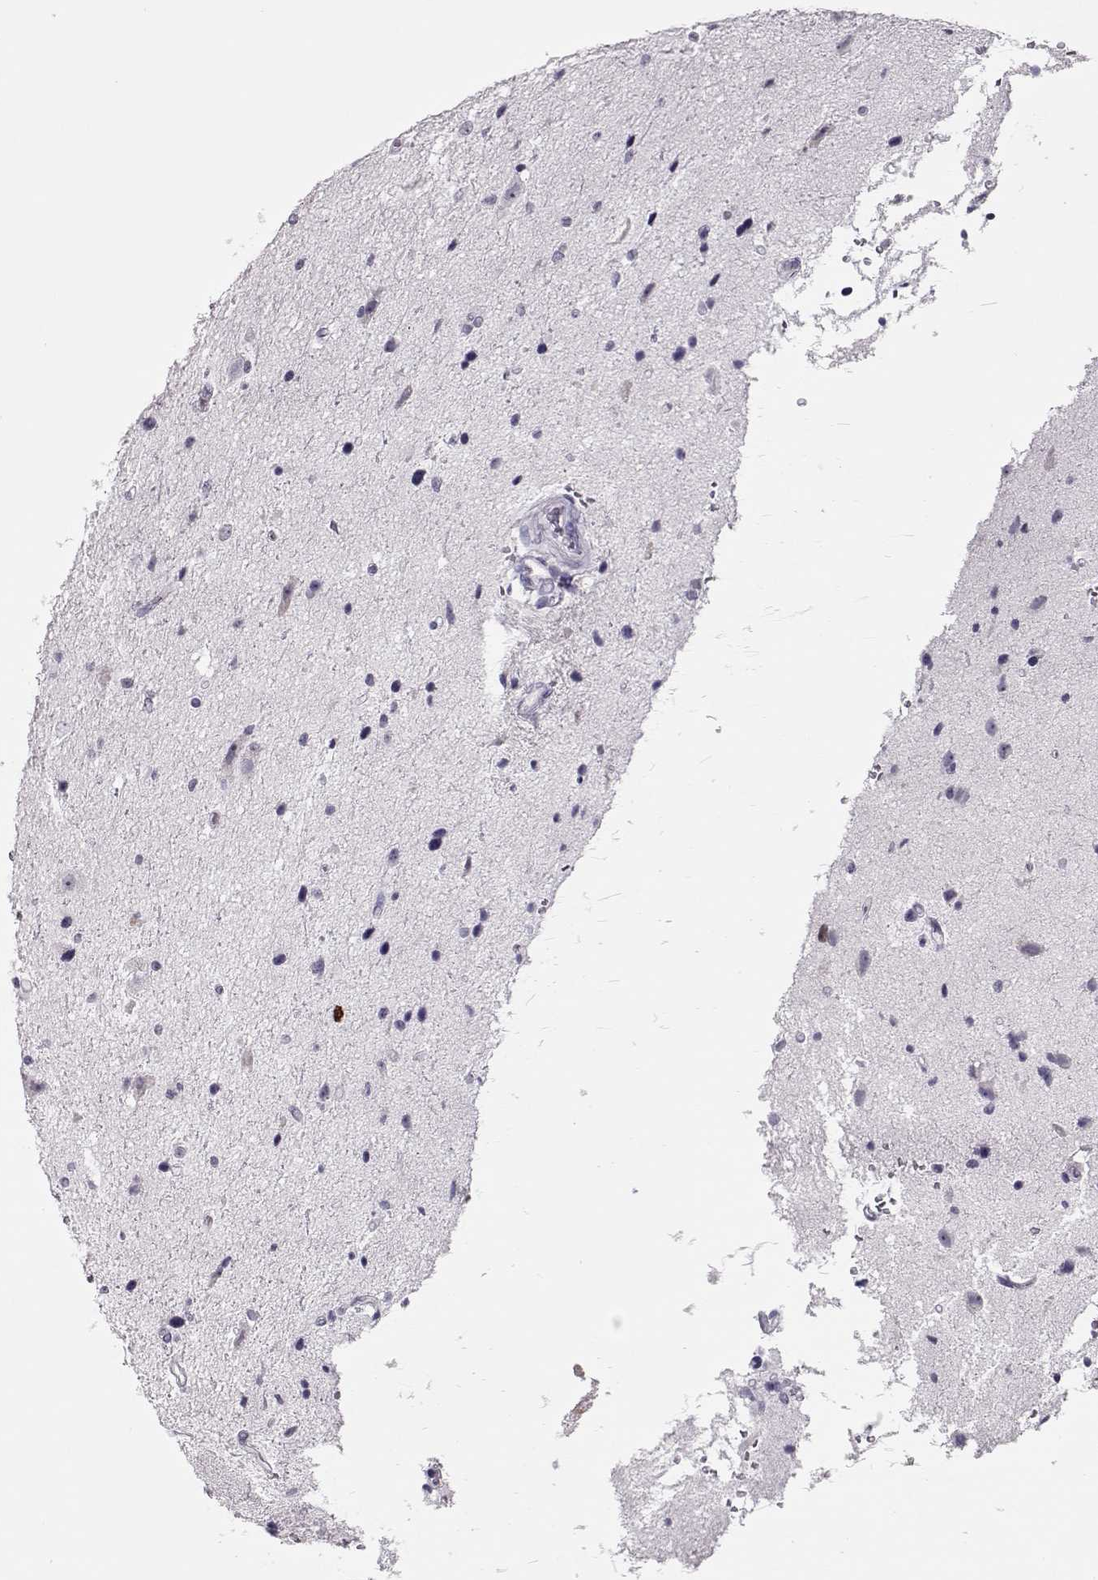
{"staining": {"intensity": "negative", "quantity": "none", "location": "none"}, "tissue": "glioma", "cell_type": "Tumor cells", "image_type": "cancer", "snomed": [{"axis": "morphology", "description": "Glioma, malignant, Low grade"}, {"axis": "topography", "description": "Brain"}], "caption": "Immunohistochemistry of glioma displays no positivity in tumor cells.", "gene": "SGO1", "patient": {"sex": "female", "age": 32}}